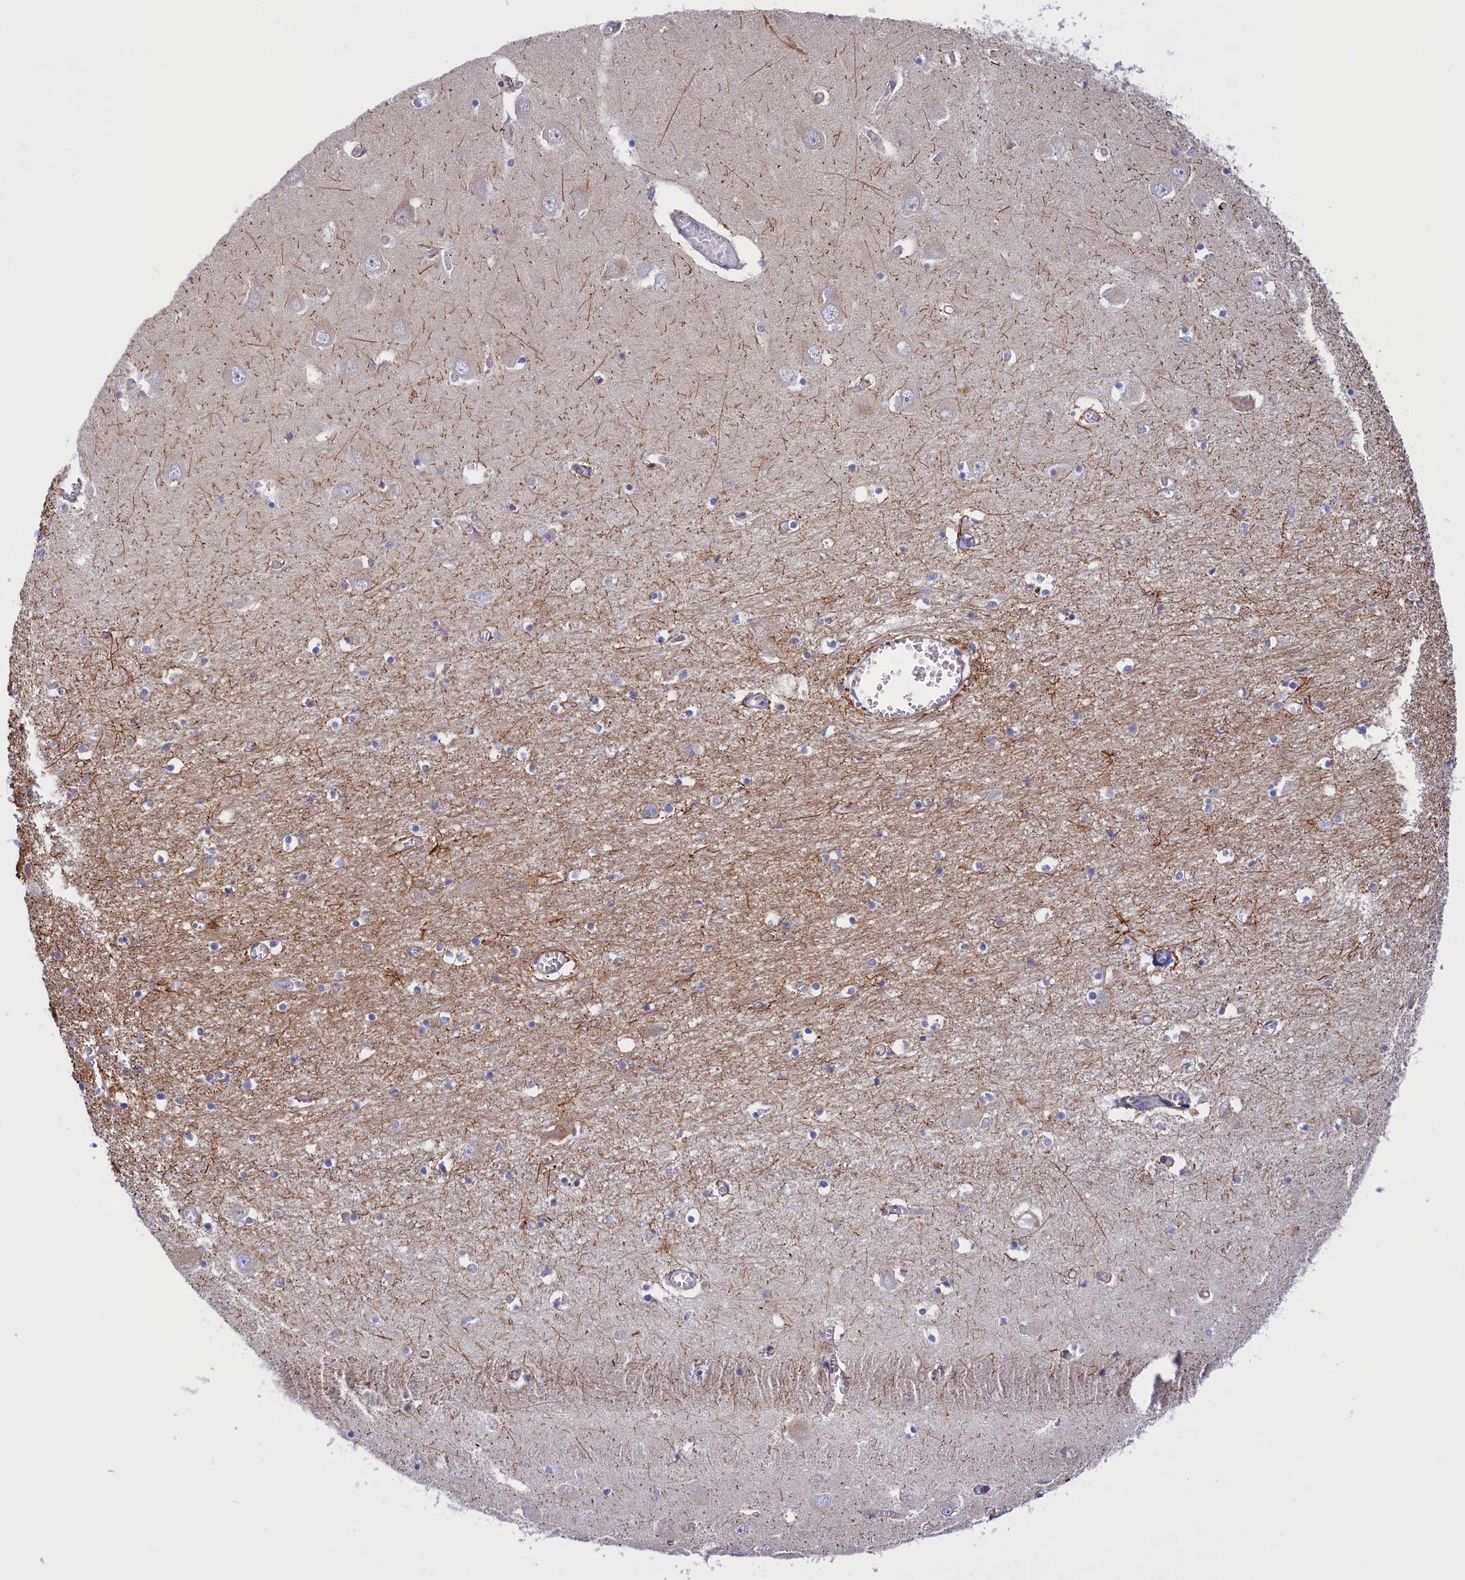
{"staining": {"intensity": "negative", "quantity": "none", "location": "none"}, "tissue": "hippocampus", "cell_type": "Glial cells", "image_type": "normal", "snomed": [{"axis": "morphology", "description": "Normal tissue, NOS"}, {"axis": "topography", "description": "Hippocampus"}], "caption": "Unremarkable hippocampus was stained to show a protein in brown. There is no significant staining in glial cells. Nuclei are stained in blue.", "gene": "CORO2A", "patient": {"sex": "male", "age": 70}}